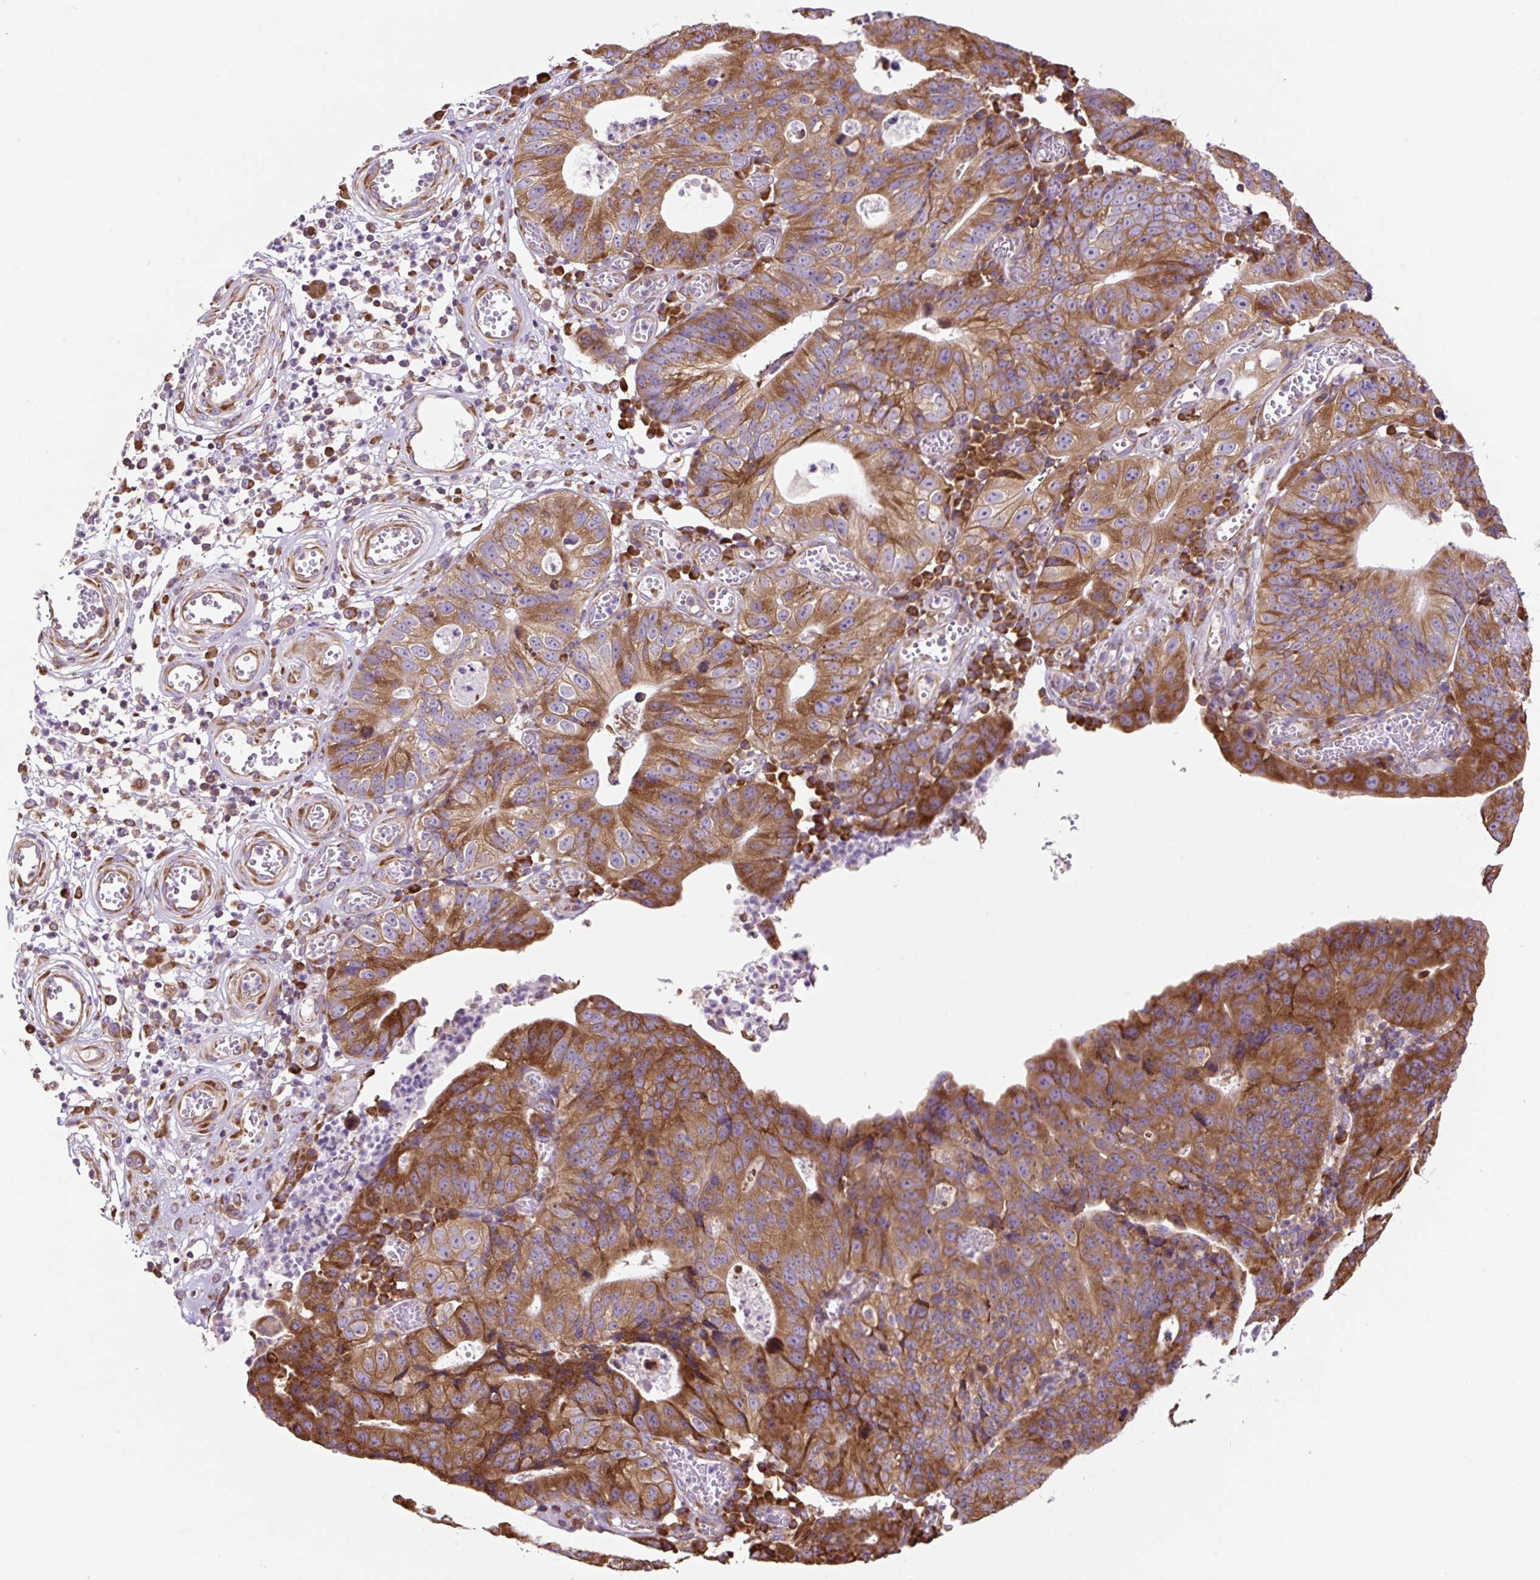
{"staining": {"intensity": "strong", "quantity": ">75%", "location": "cytoplasmic/membranous"}, "tissue": "stomach cancer", "cell_type": "Tumor cells", "image_type": "cancer", "snomed": [{"axis": "morphology", "description": "Adenocarcinoma, NOS"}, {"axis": "topography", "description": "Stomach"}], "caption": "Immunohistochemistry image of human stomach cancer stained for a protein (brown), which shows high levels of strong cytoplasmic/membranous positivity in about >75% of tumor cells.", "gene": "RPS23", "patient": {"sex": "male", "age": 59}}